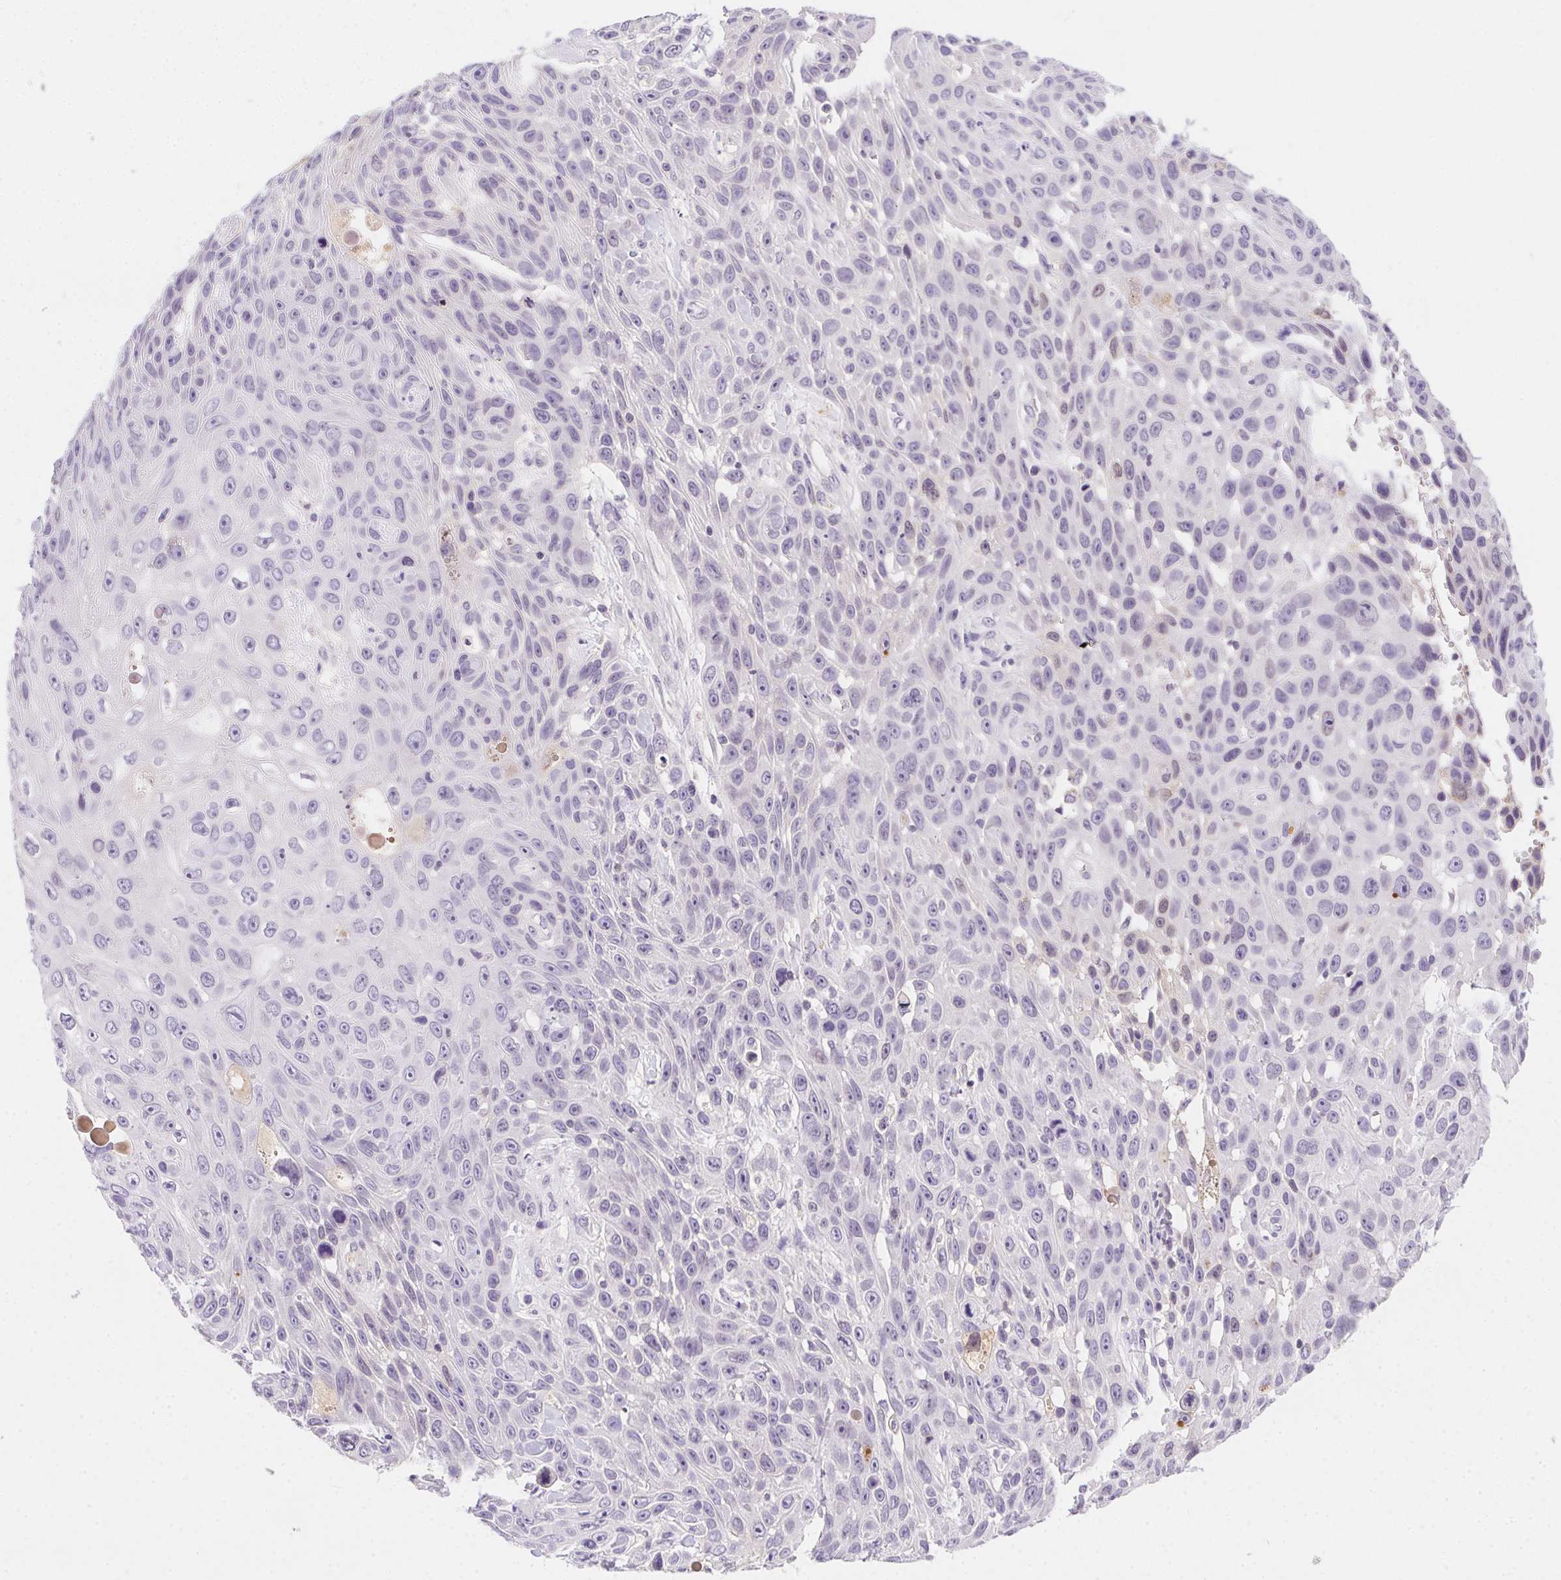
{"staining": {"intensity": "negative", "quantity": "none", "location": "none"}, "tissue": "skin cancer", "cell_type": "Tumor cells", "image_type": "cancer", "snomed": [{"axis": "morphology", "description": "Squamous cell carcinoma, NOS"}, {"axis": "topography", "description": "Skin"}], "caption": "Immunohistochemistry histopathology image of neoplastic tissue: human skin cancer stained with DAB displays no significant protein staining in tumor cells.", "gene": "SSTR4", "patient": {"sex": "male", "age": 82}}